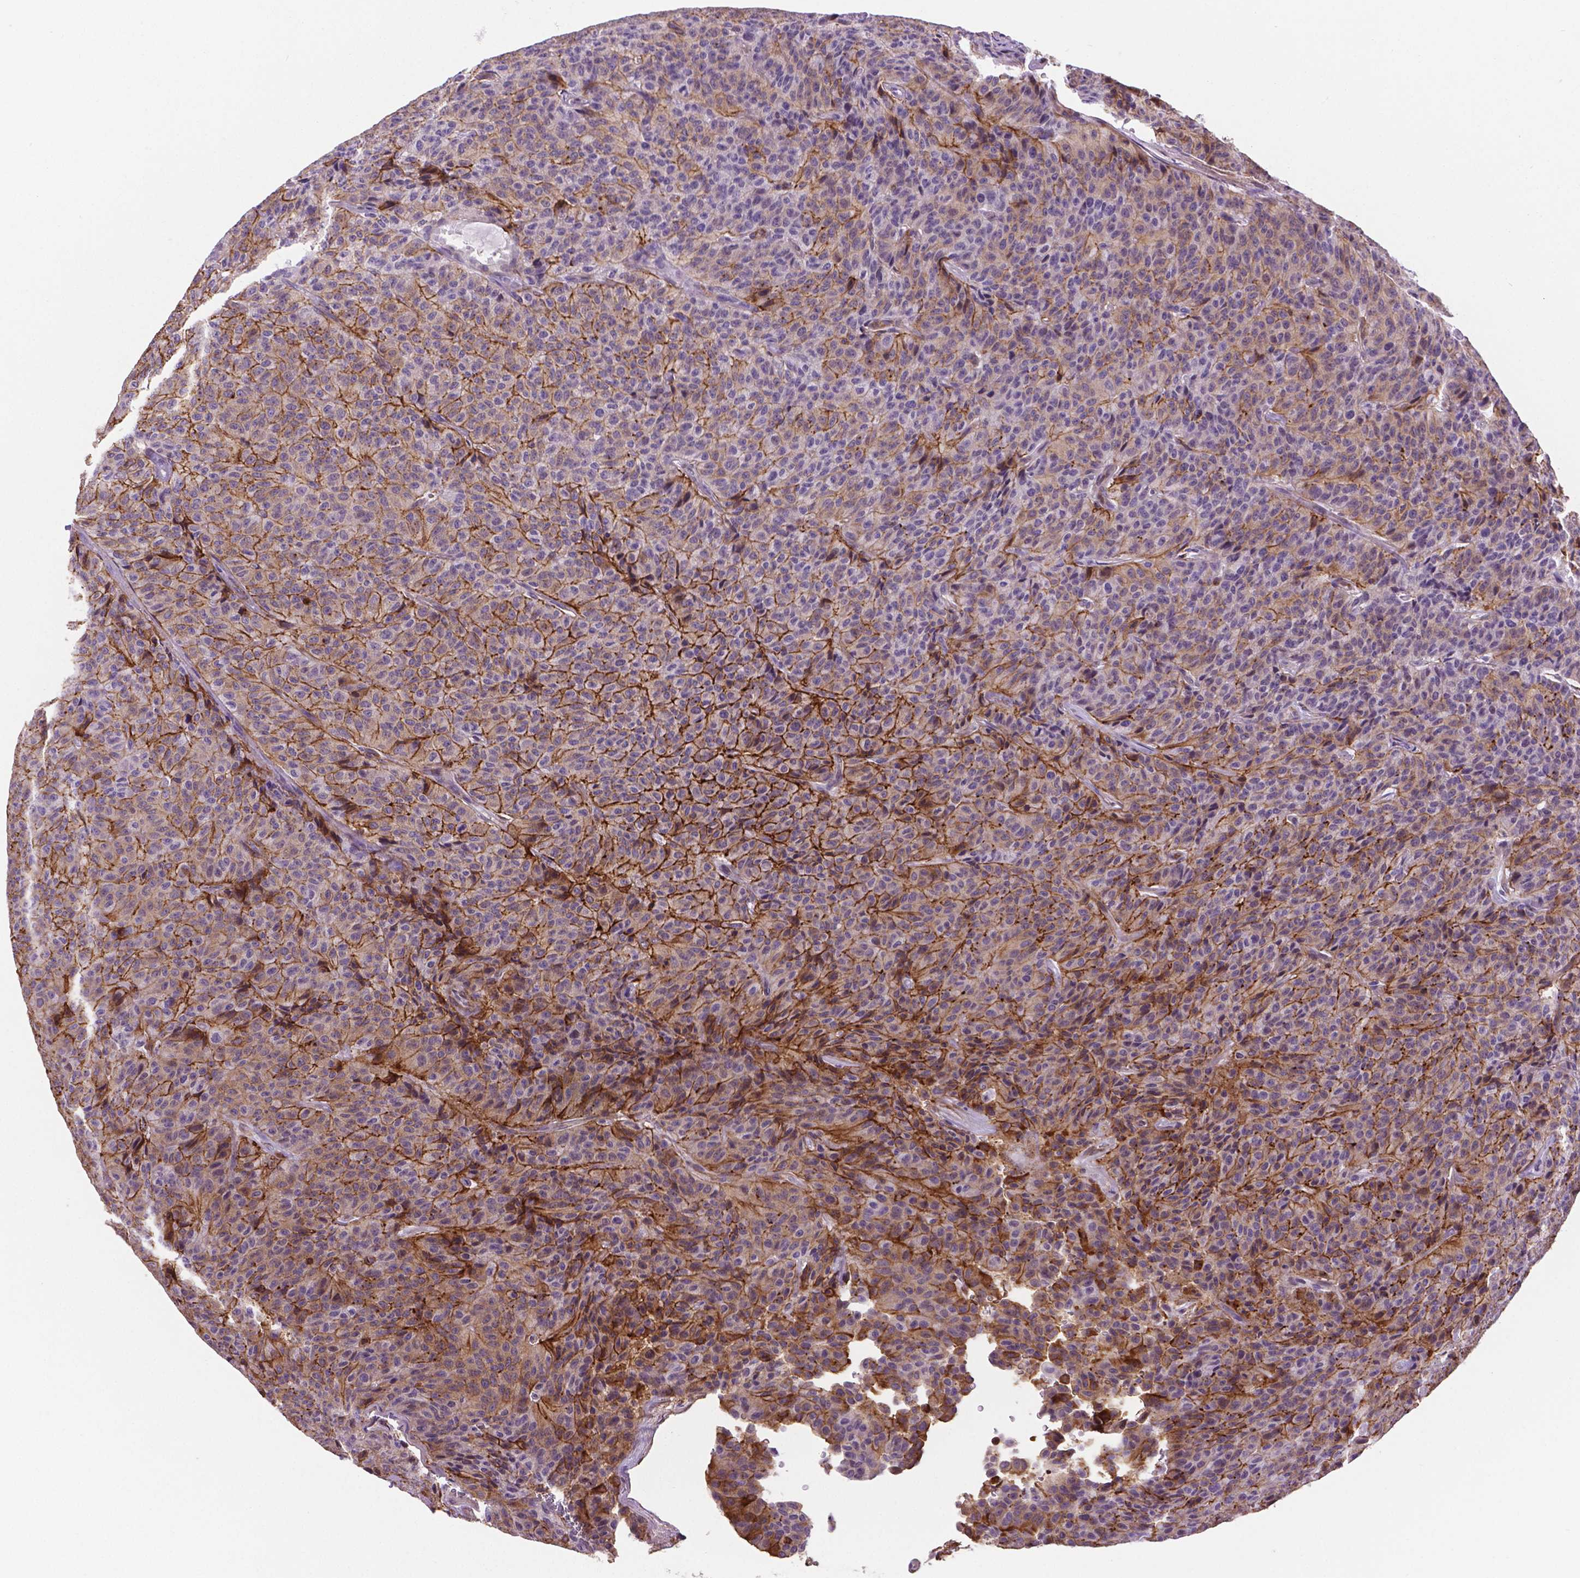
{"staining": {"intensity": "moderate", "quantity": ">75%", "location": "cytoplasmic/membranous"}, "tissue": "carcinoid", "cell_type": "Tumor cells", "image_type": "cancer", "snomed": [{"axis": "morphology", "description": "Carcinoid, malignant, NOS"}, {"axis": "topography", "description": "Lung"}], "caption": "A high-resolution histopathology image shows immunohistochemistry staining of malignant carcinoid, which reveals moderate cytoplasmic/membranous expression in approximately >75% of tumor cells.", "gene": "ACAD10", "patient": {"sex": "male", "age": 71}}